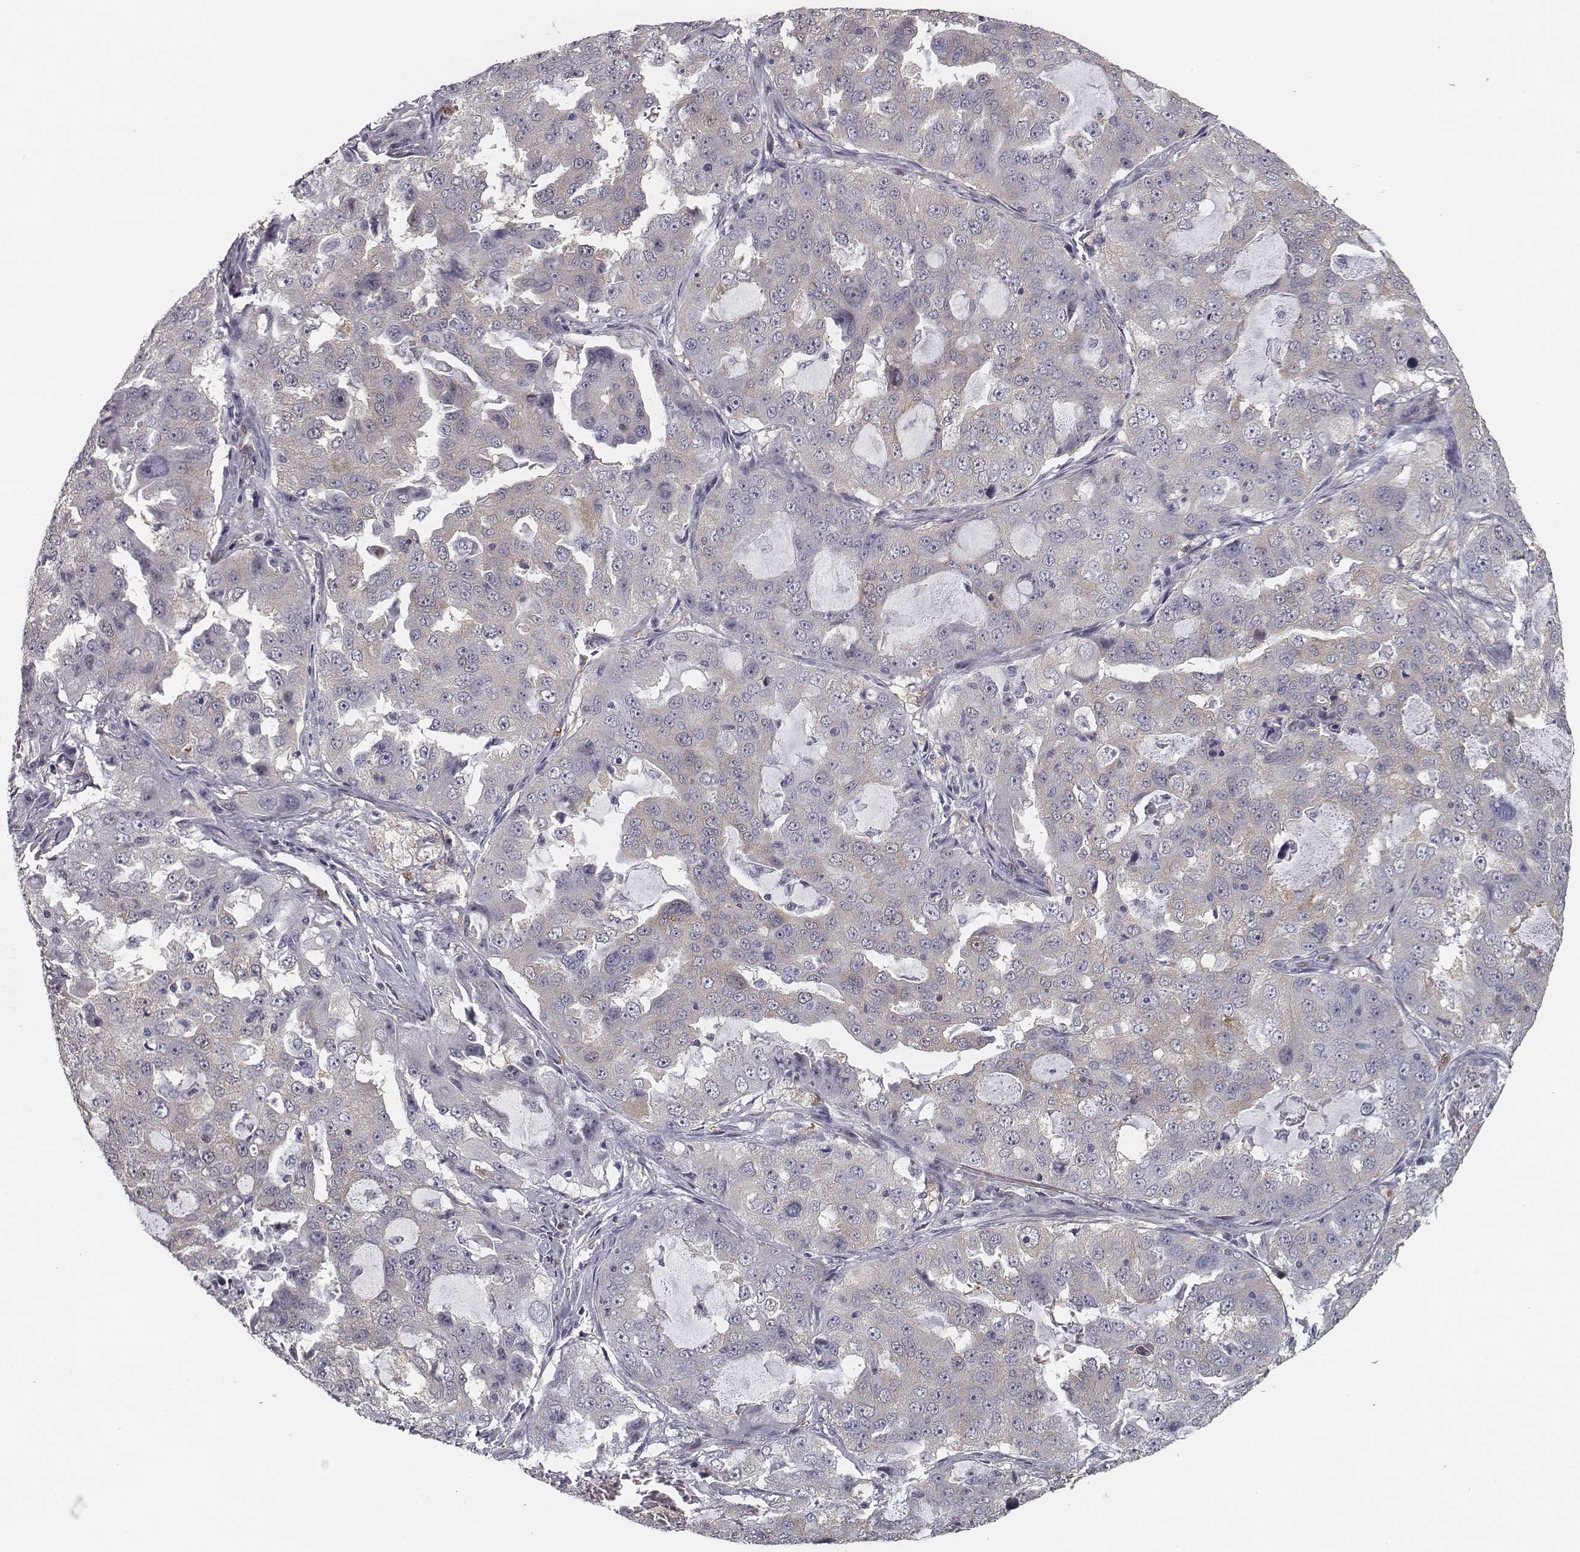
{"staining": {"intensity": "negative", "quantity": "none", "location": "none"}, "tissue": "lung cancer", "cell_type": "Tumor cells", "image_type": "cancer", "snomed": [{"axis": "morphology", "description": "Adenocarcinoma, NOS"}, {"axis": "topography", "description": "Lung"}], "caption": "This is an IHC histopathology image of lung cancer (adenocarcinoma). There is no staining in tumor cells.", "gene": "ISYNA1", "patient": {"sex": "female", "age": 61}}